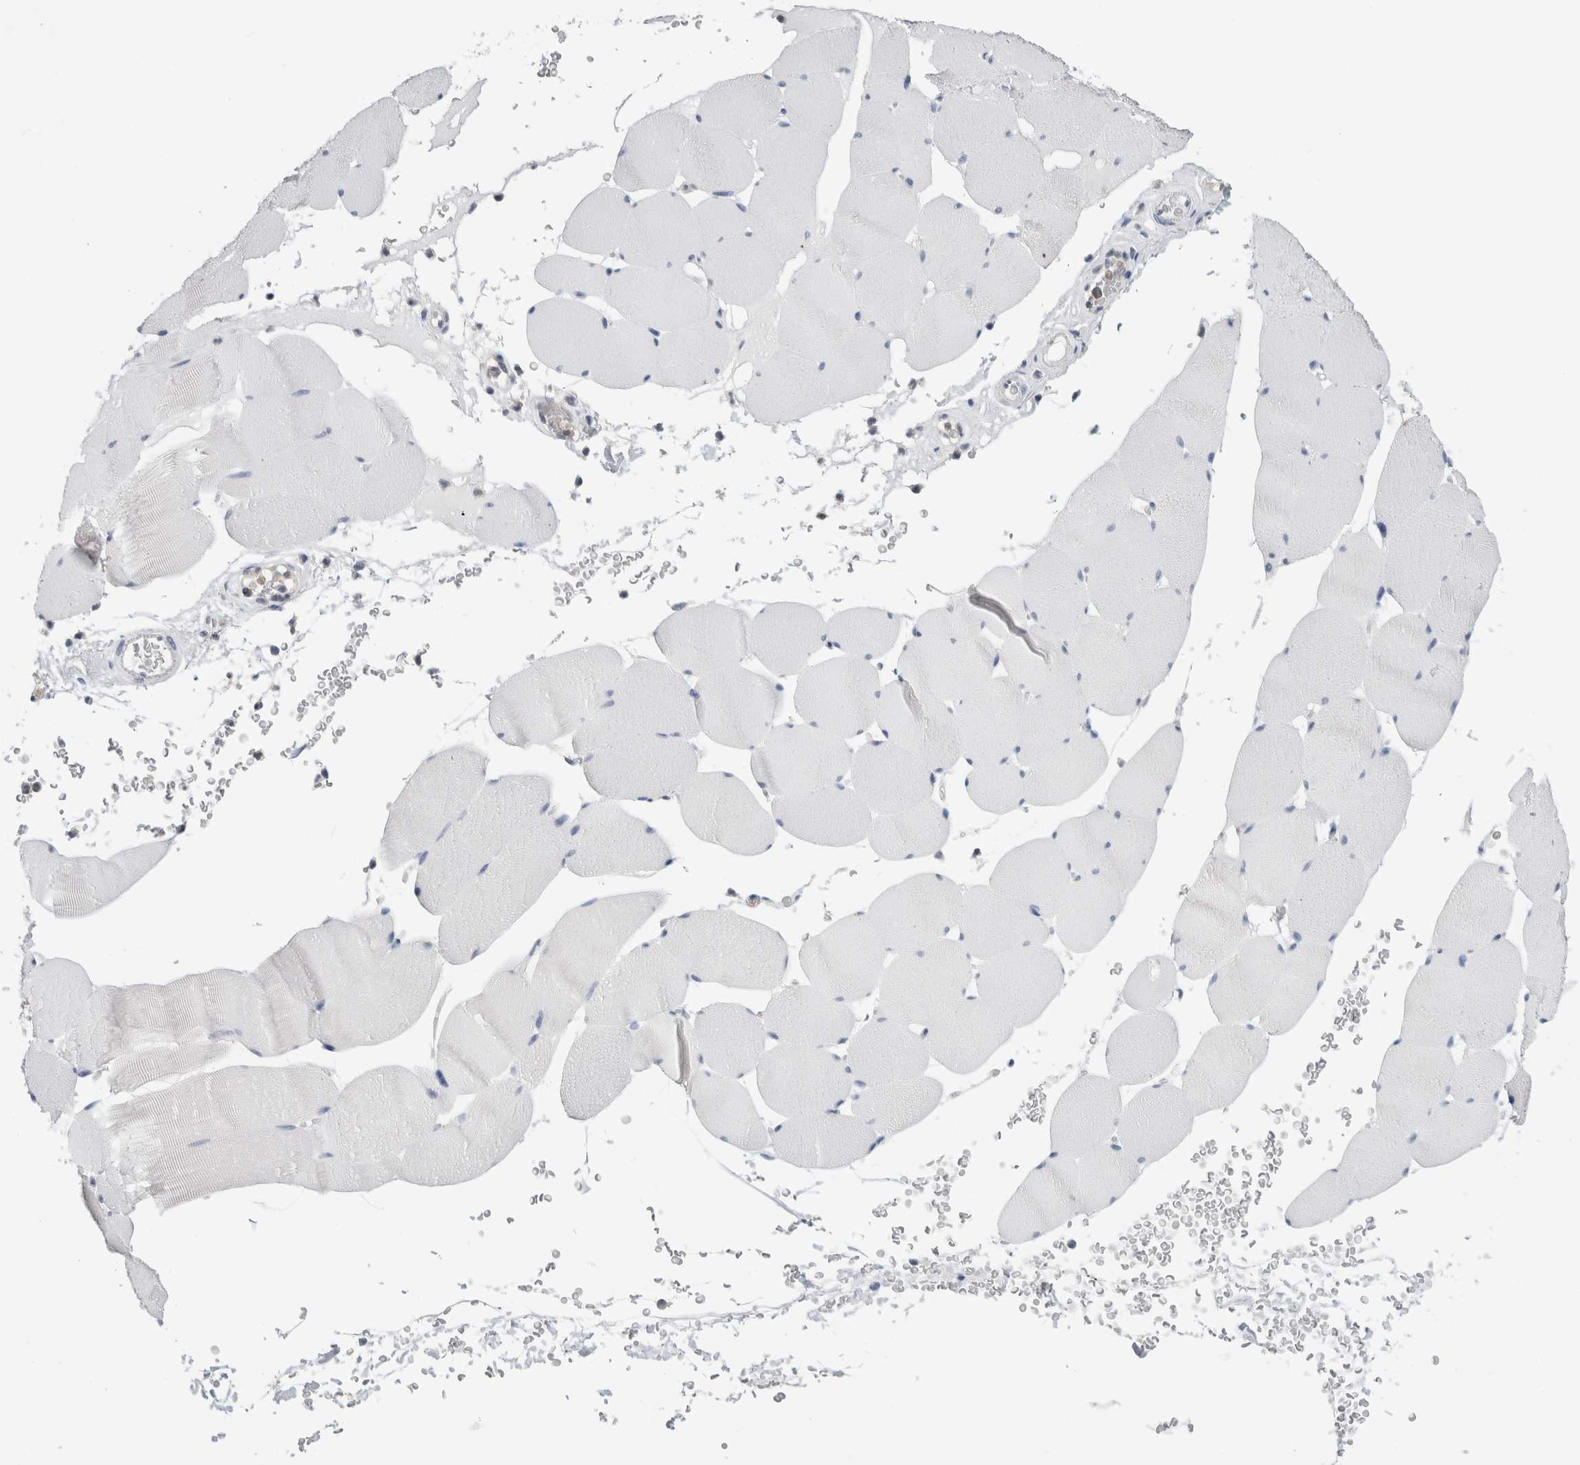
{"staining": {"intensity": "negative", "quantity": "none", "location": "none"}, "tissue": "skeletal muscle", "cell_type": "Myocytes", "image_type": "normal", "snomed": [{"axis": "morphology", "description": "Normal tissue, NOS"}, {"axis": "topography", "description": "Skeletal muscle"}], "caption": "Human skeletal muscle stained for a protein using IHC shows no expression in myocytes.", "gene": "CASP6", "patient": {"sex": "male", "age": 62}}